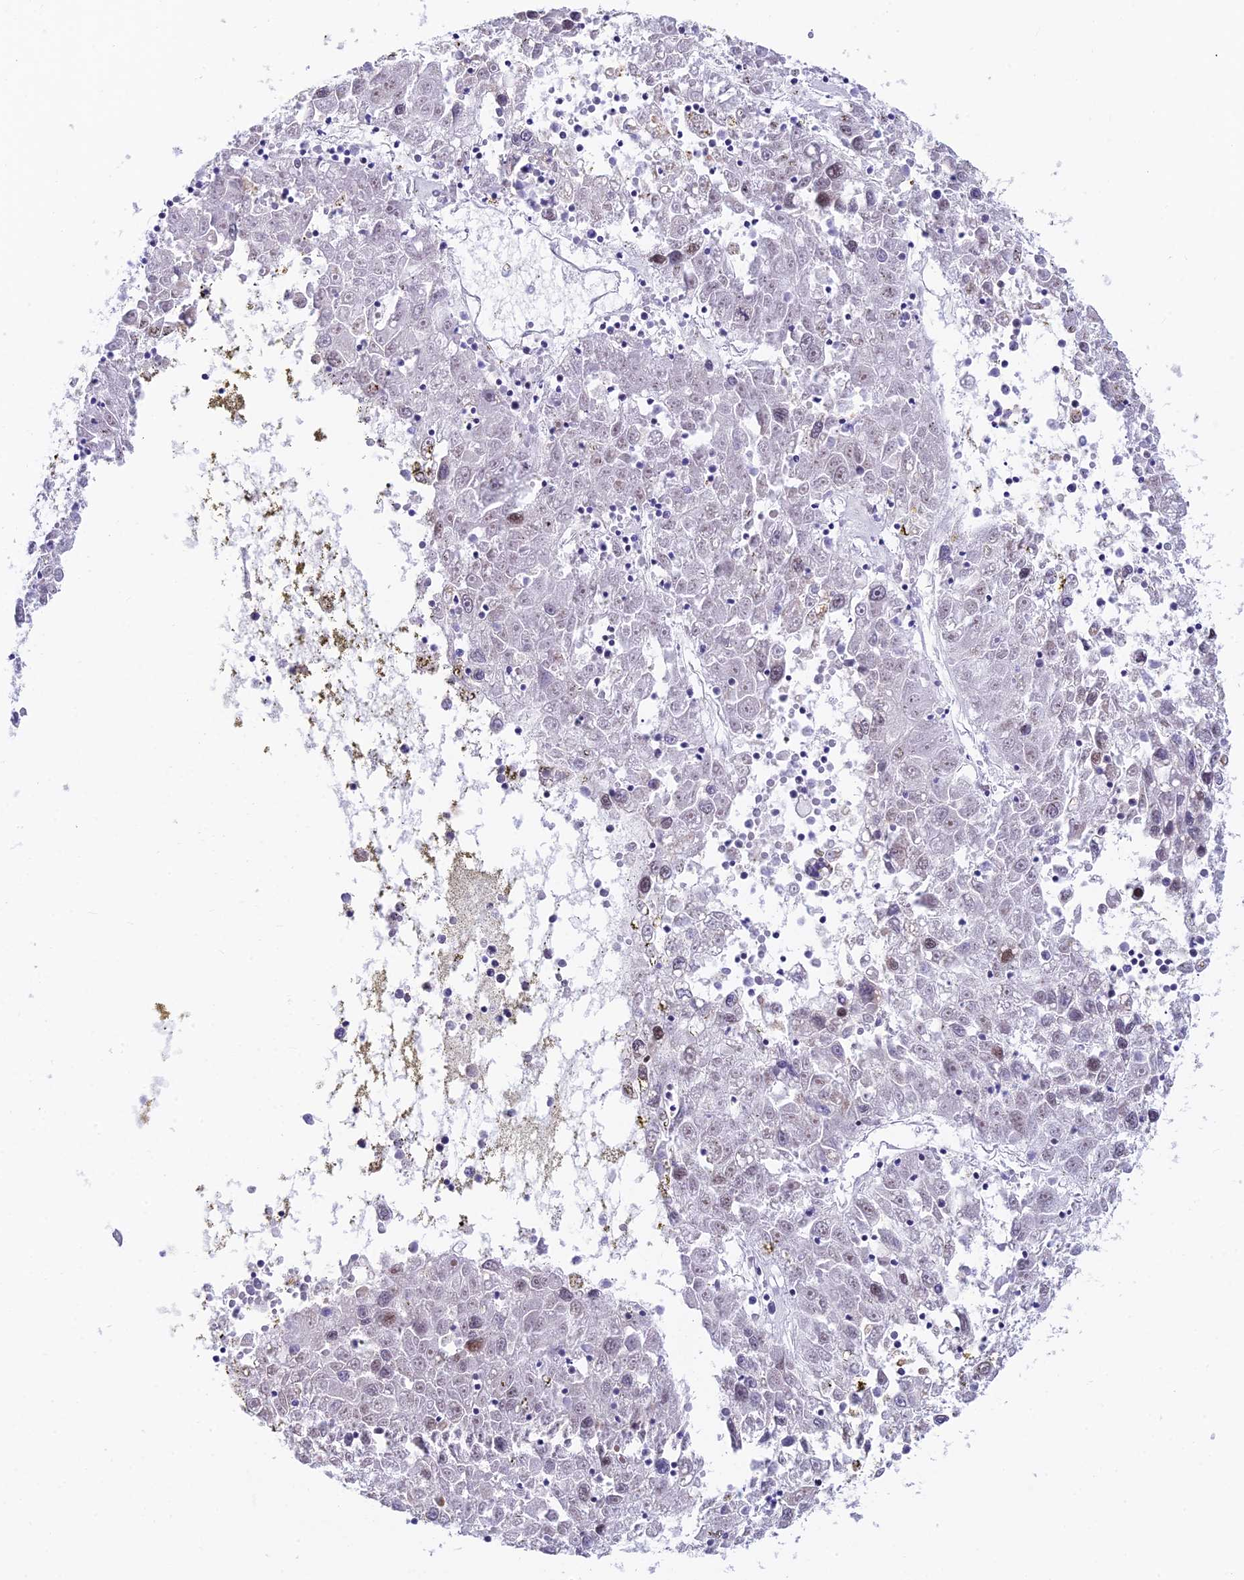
{"staining": {"intensity": "moderate", "quantity": "<25%", "location": "nuclear"}, "tissue": "liver cancer", "cell_type": "Tumor cells", "image_type": "cancer", "snomed": [{"axis": "morphology", "description": "Carcinoma, Hepatocellular, NOS"}, {"axis": "topography", "description": "Liver"}], "caption": "A brown stain highlights moderate nuclear positivity of a protein in liver cancer tumor cells.", "gene": "USP22", "patient": {"sex": "male", "age": 49}}